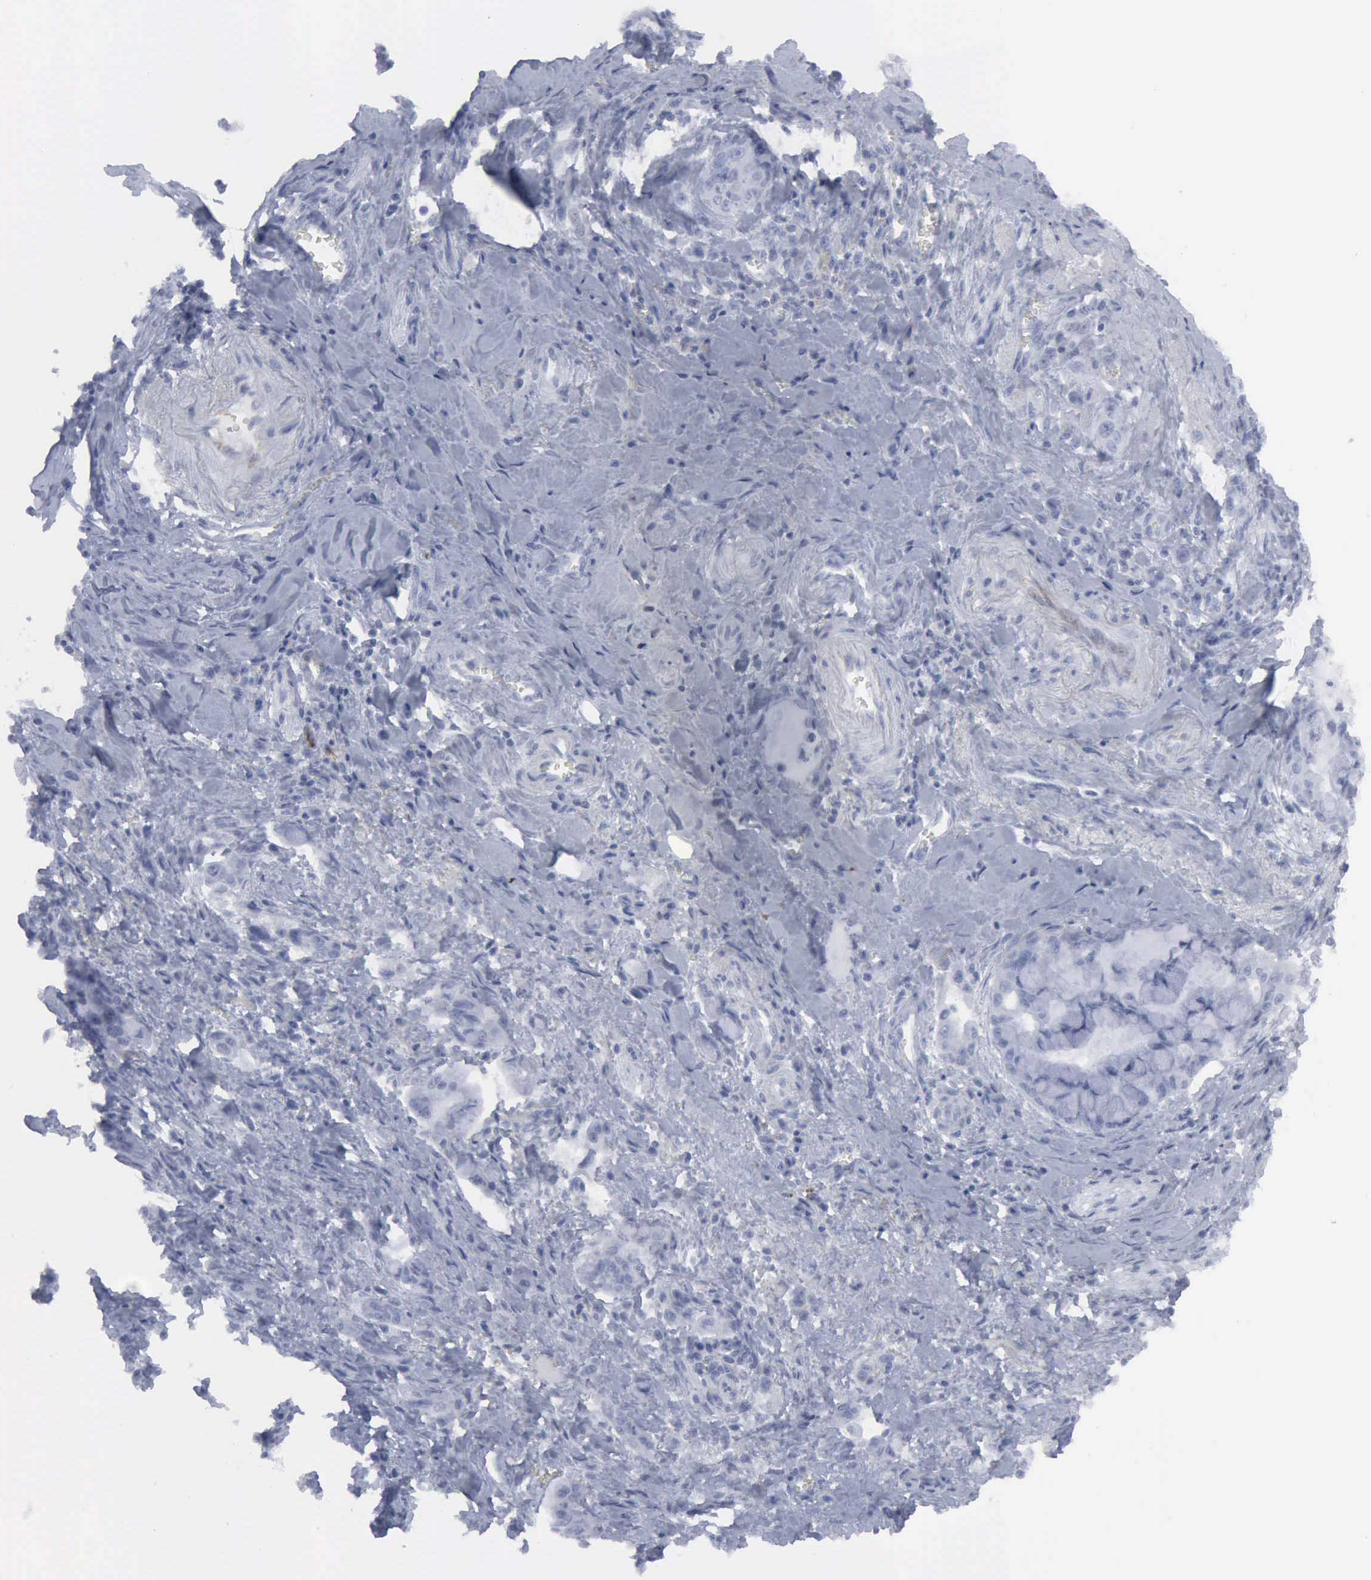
{"staining": {"intensity": "negative", "quantity": "none", "location": "none"}, "tissue": "pancreatic cancer", "cell_type": "Tumor cells", "image_type": "cancer", "snomed": [{"axis": "morphology", "description": "Adenocarcinoma, NOS"}, {"axis": "topography", "description": "Pancreas"}], "caption": "Micrograph shows no protein staining in tumor cells of pancreatic cancer tissue.", "gene": "VCAM1", "patient": {"sex": "male", "age": 59}}